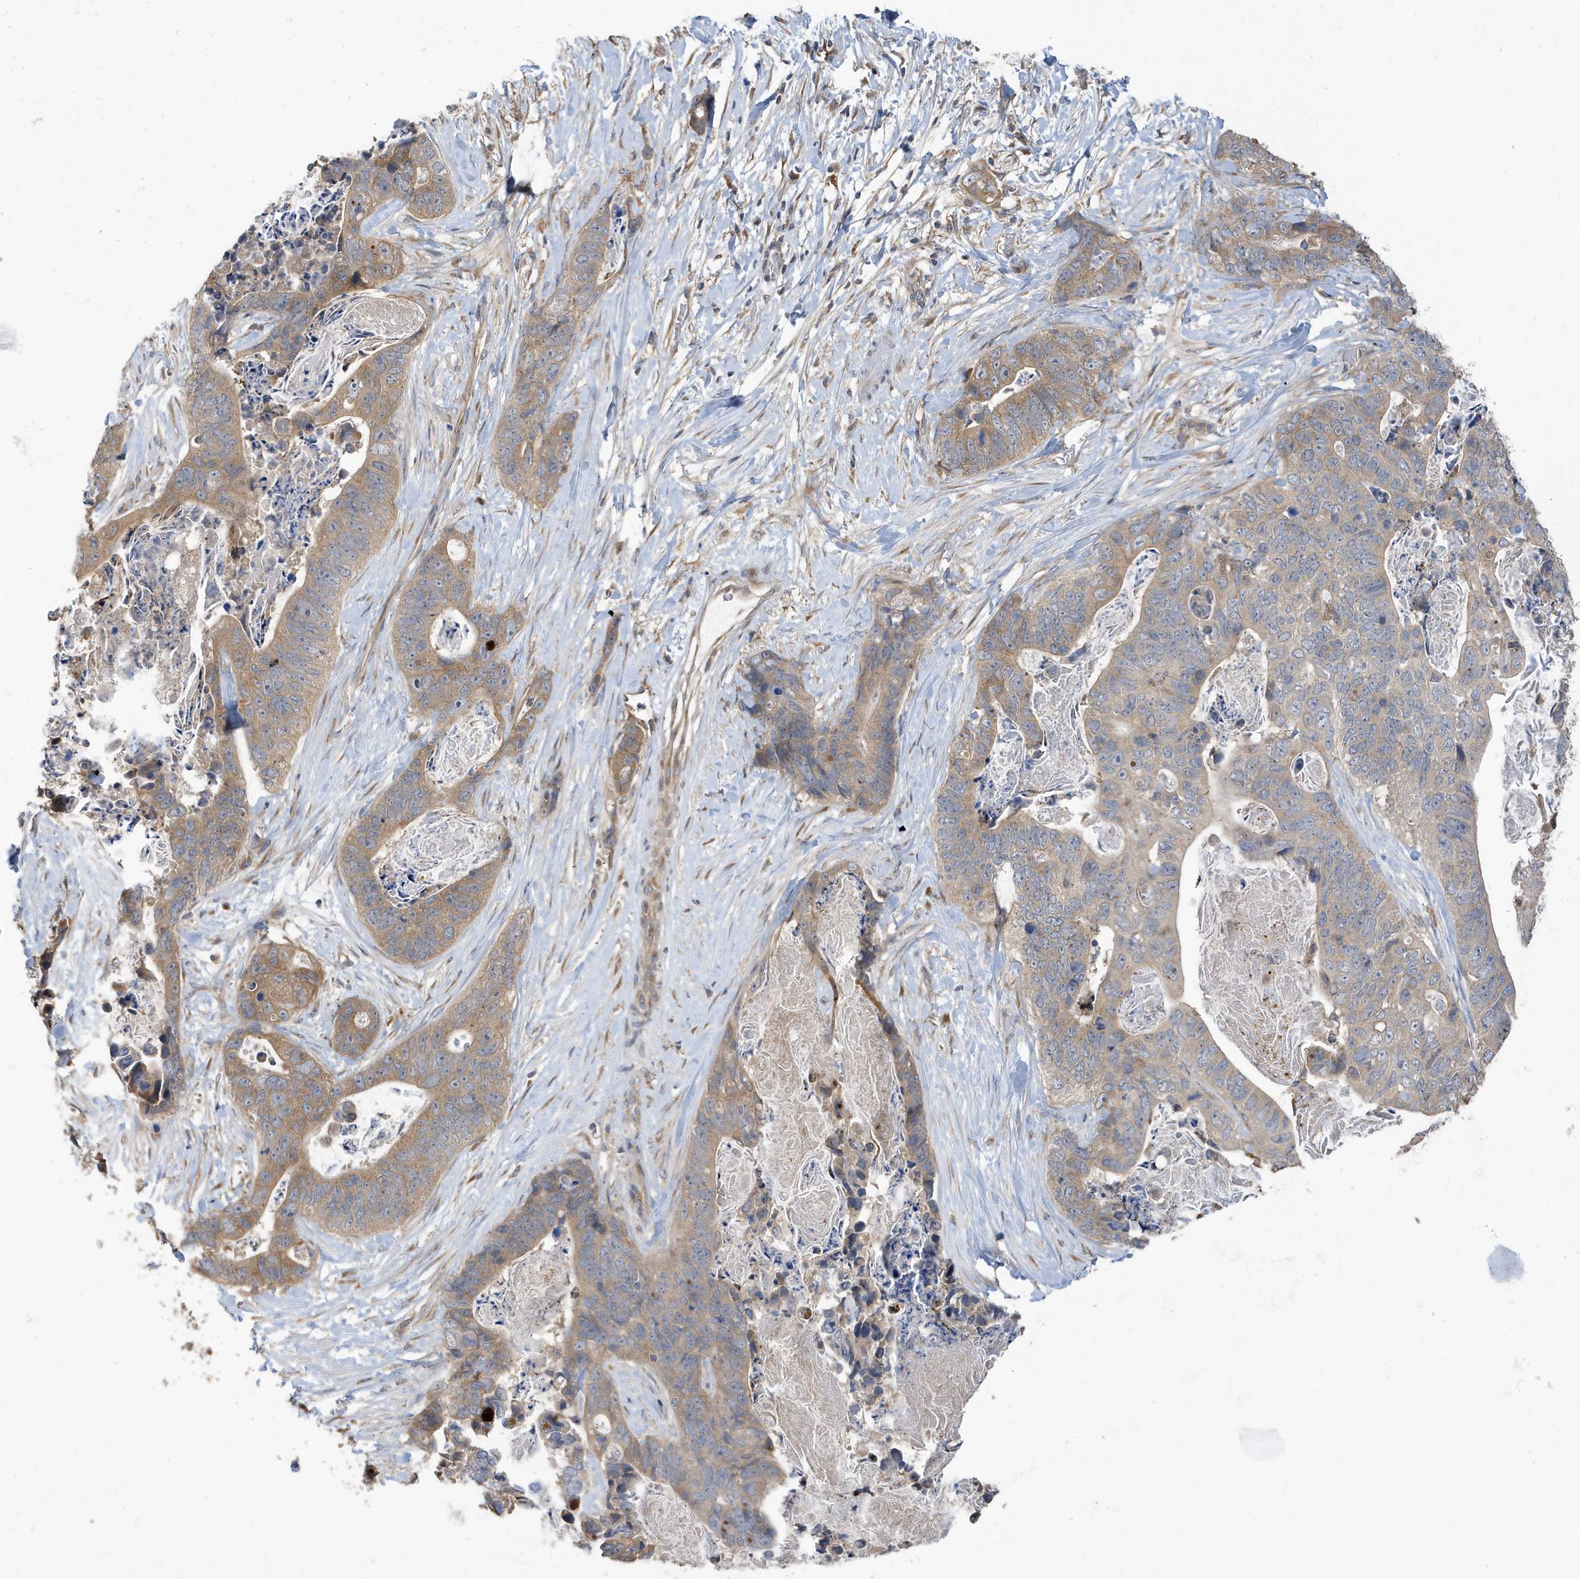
{"staining": {"intensity": "weak", "quantity": "25%-75%", "location": "cytoplasmic/membranous"}, "tissue": "stomach cancer", "cell_type": "Tumor cells", "image_type": "cancer", "snomed": [{"axis": "morphology", "description": "Adenocarcinoma, NOS"}, {"axis": "topography", "description": "Stomach"}], "caption": "Tumor cells demonstrate weak cytoplasmic/membranous expression in about 25%-75% of cells in stomach cancer (adenocarcinoma).", "gene": "LAPTM4A", "patient": {"sex": "female", "age": 89}}